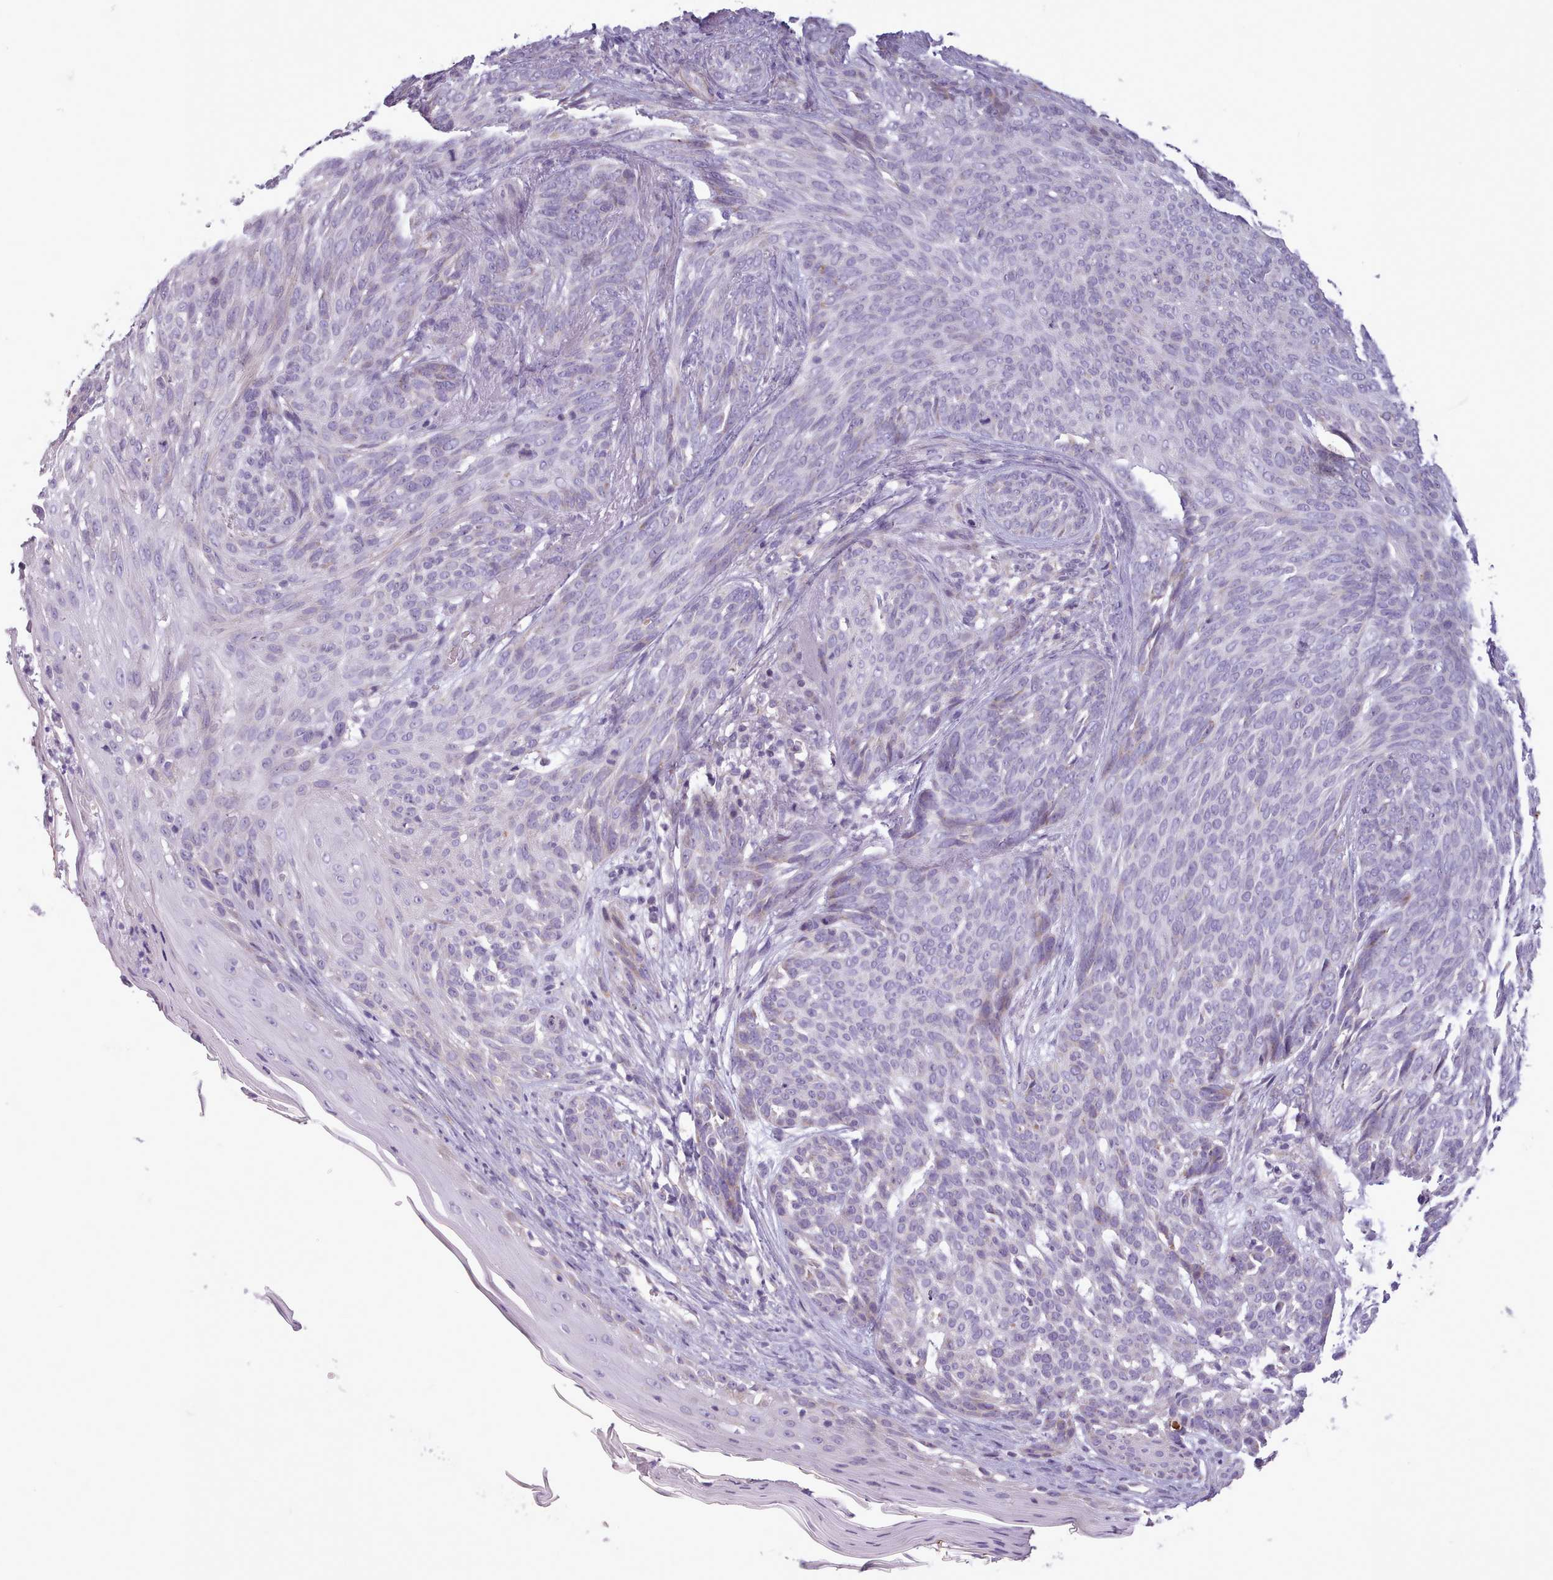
{"staining": {"intensity": "negative", "quantity": "none", "location": "none"}, "tissue": "skin cancer", "cell_type": "Tumor cells", "image_type": "cancer", "snomed": [{"axis": "morphology", "description": "Basal cell carcinoma"}, {"axis": "topography", "description": "Skin"}], "caption": "Tumor cells are negative for protein expression in human basal cell carcinoma (skin).", "gene": "AVL9", "patient": {"sex": "female", "age": 86}}